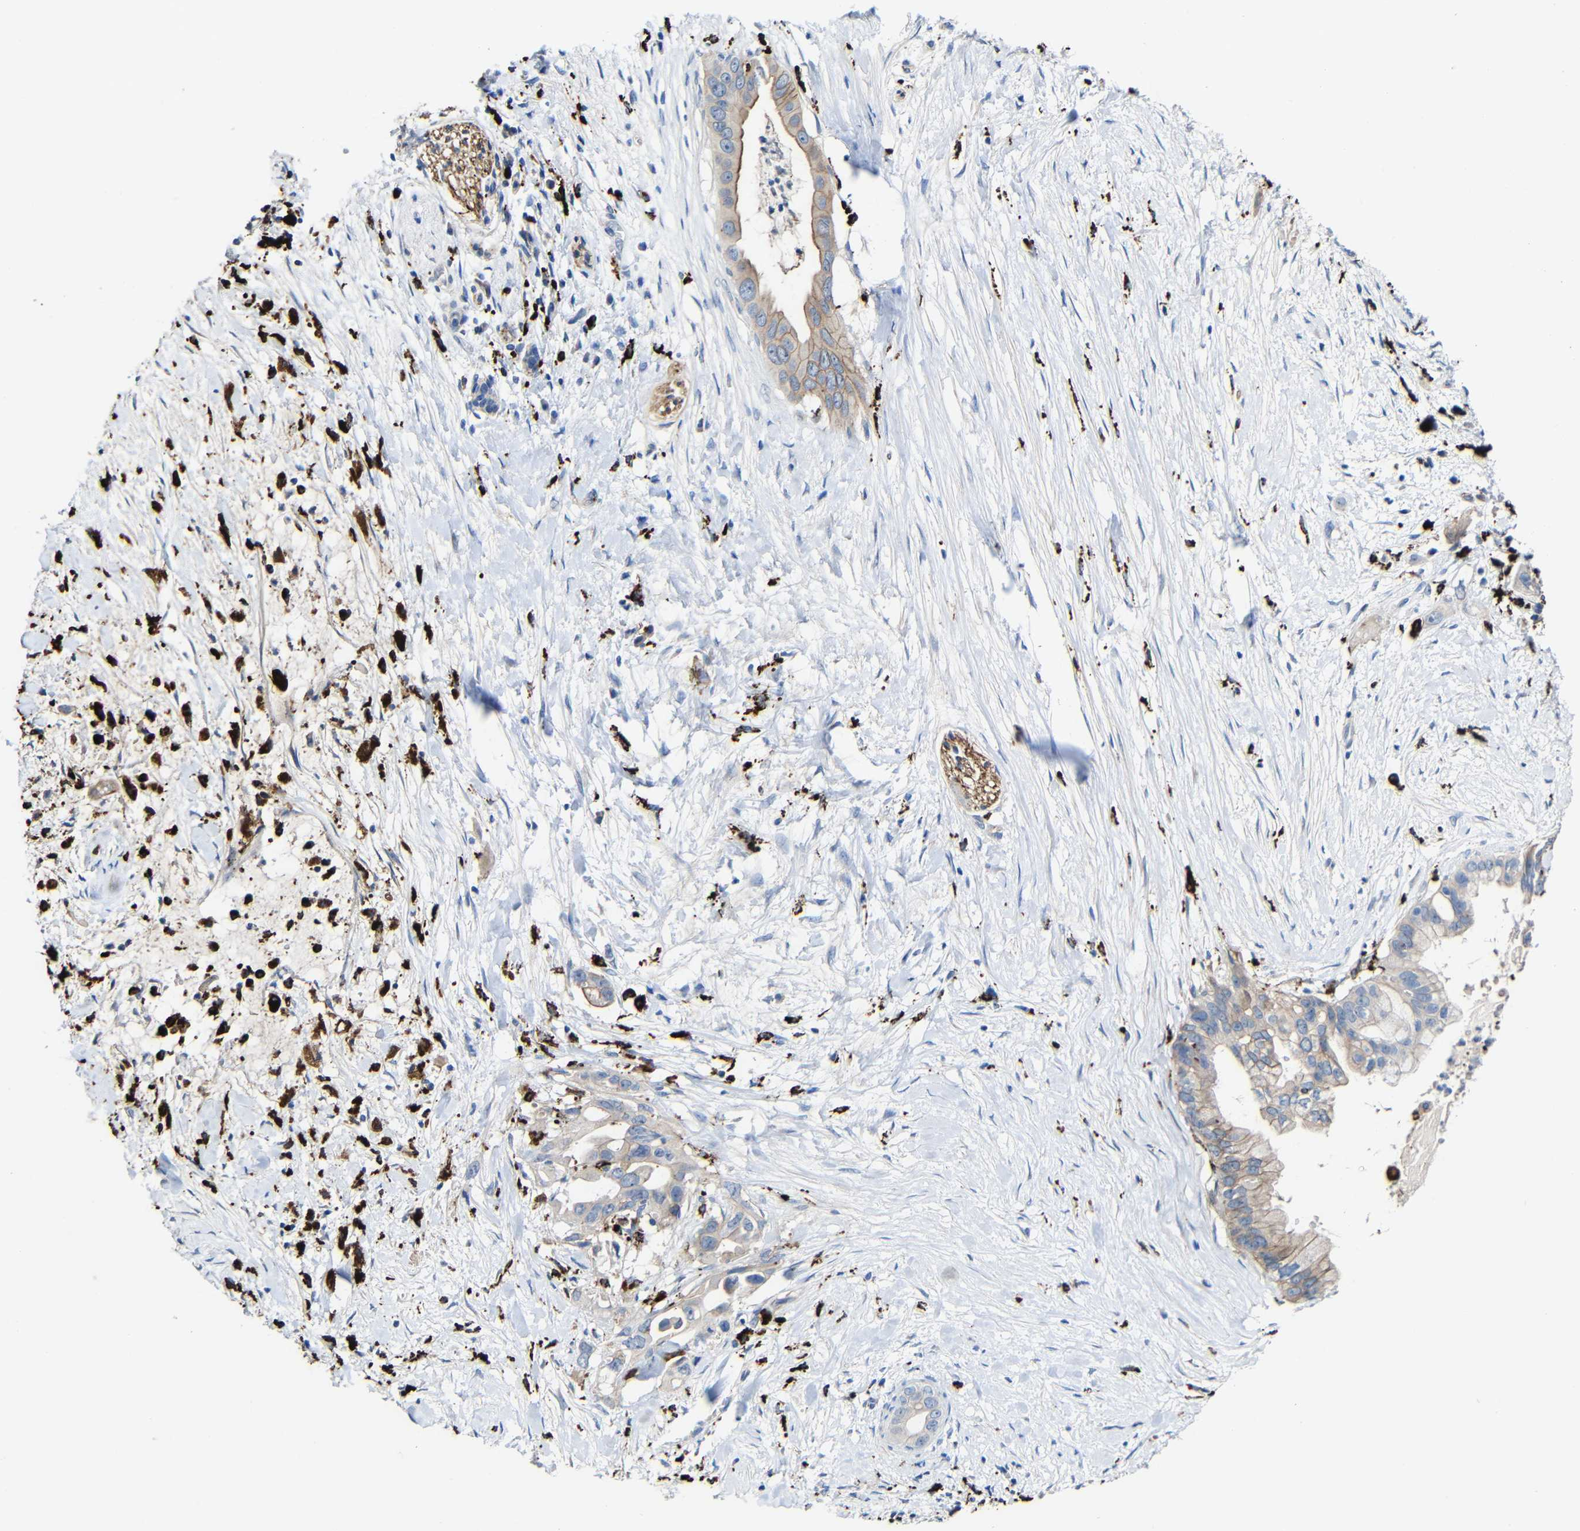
{"staining": {"intensity": "weak", "quantity": ">75%", "location": "cytoplasmic/membranous"}, "tissue": "pancreatic cancer", "cell_type": "Tumor cells", "image_type": "cancer", "snomed": [{"axis": "morphology", "description": "Adenocarcinoma, NOS"}, {"axis": "topography", "description": "Pancreas"}], "caption": "Immunohistochemical staining of human pancreatic cancer (adenocarcinoma) exhibits weak cytoplasmic/membranous protein positivity in about >75% of tumor cells.", "gene": "HLA-DMA", "patient": {"sex": "male", "age": 55}}